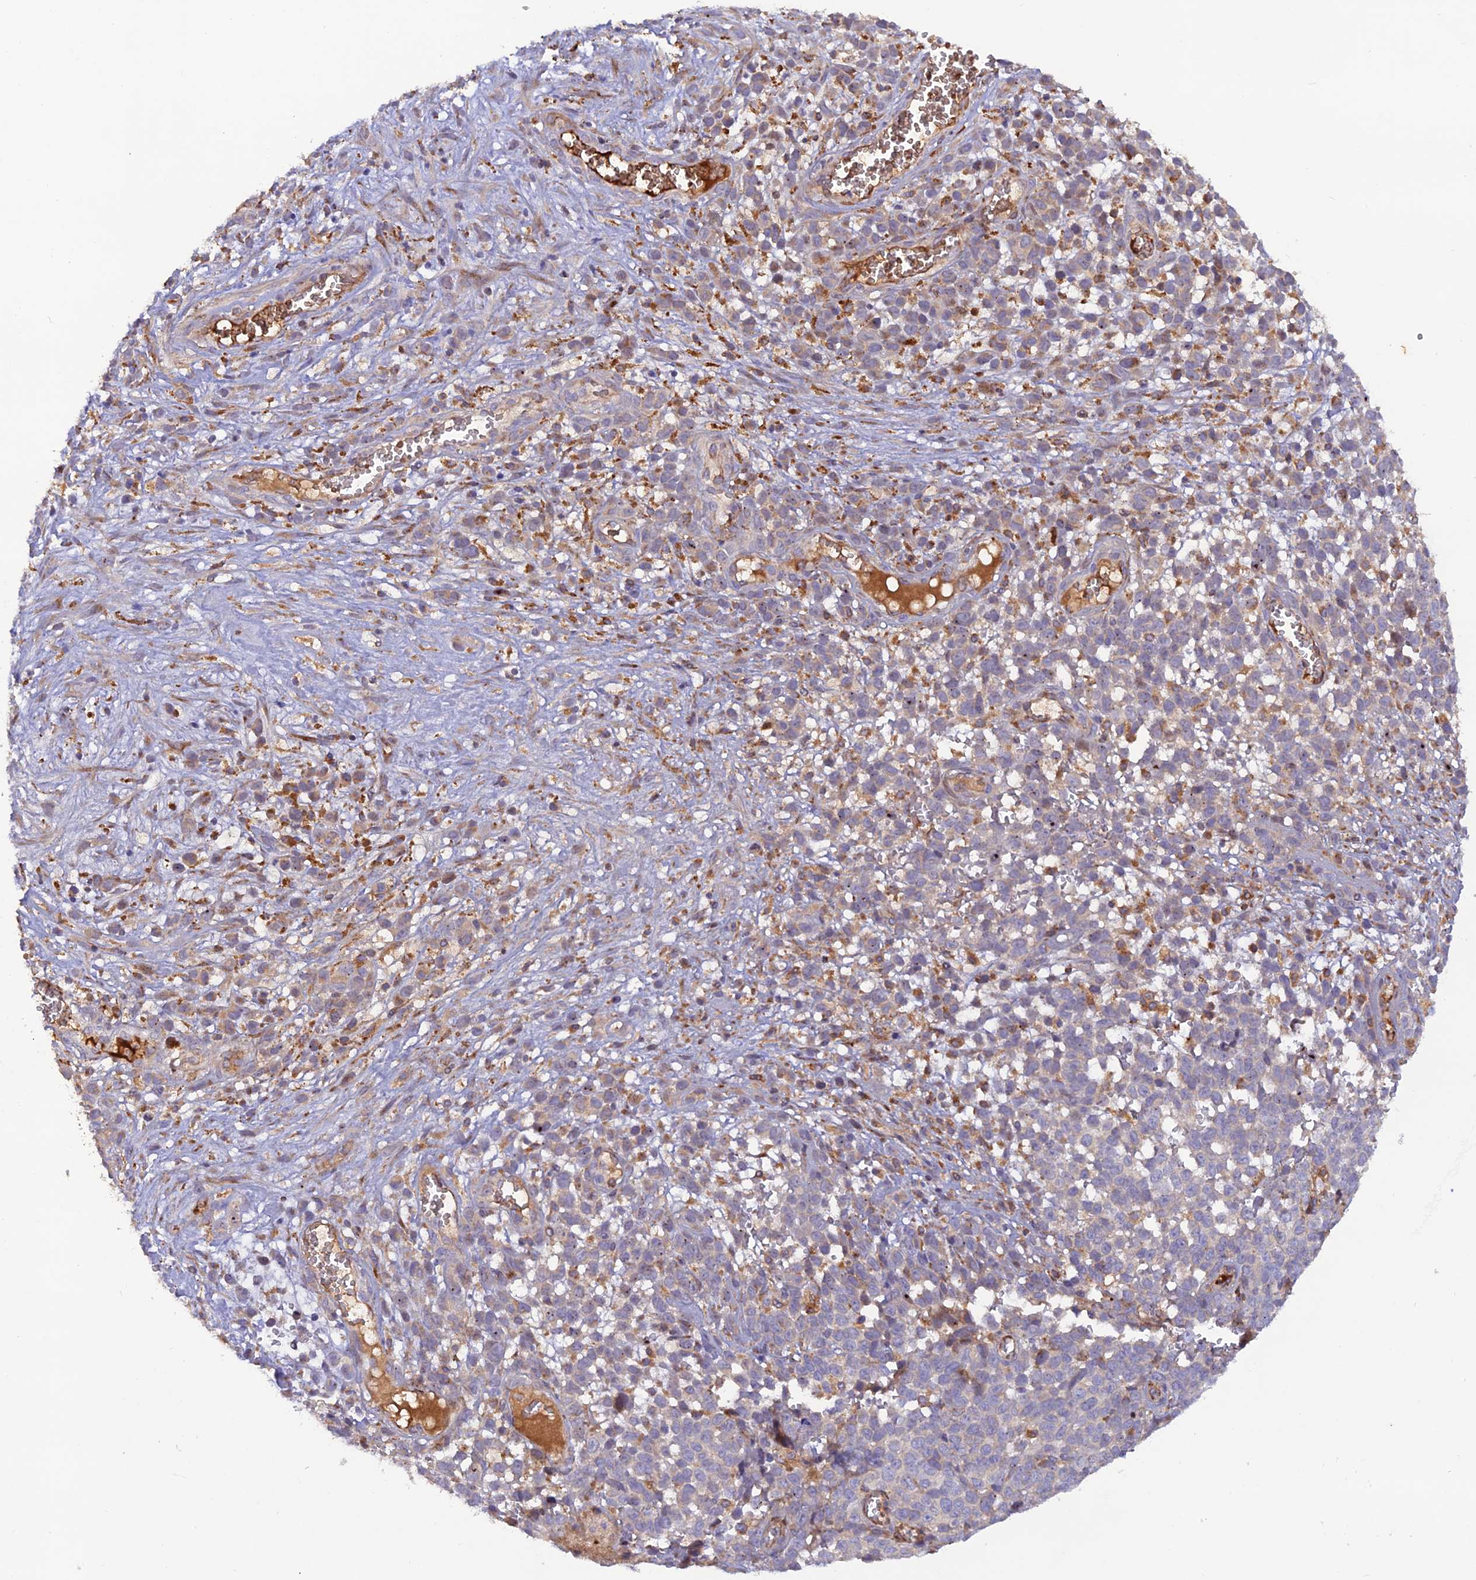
{"staining": {"intensity": "weak", "quantity": "<25%", "location": "cytoplasmic/membranous"}, "tissue": "melanoma", "cell_type": "Tumor cells", "image_type": "cancer", "snomed": [{"axis": "morphology", "description": "Malignant melanoma, NOS"}, {"axis": "topography", "description": "Nose, NOS"}], "caption": "Tumor cells show no significant staining in melanoma. (DAB immunohistochemistry, high magnification).", "gene": "GMCL1", "patient": {"sex": "female", "age": 48}}